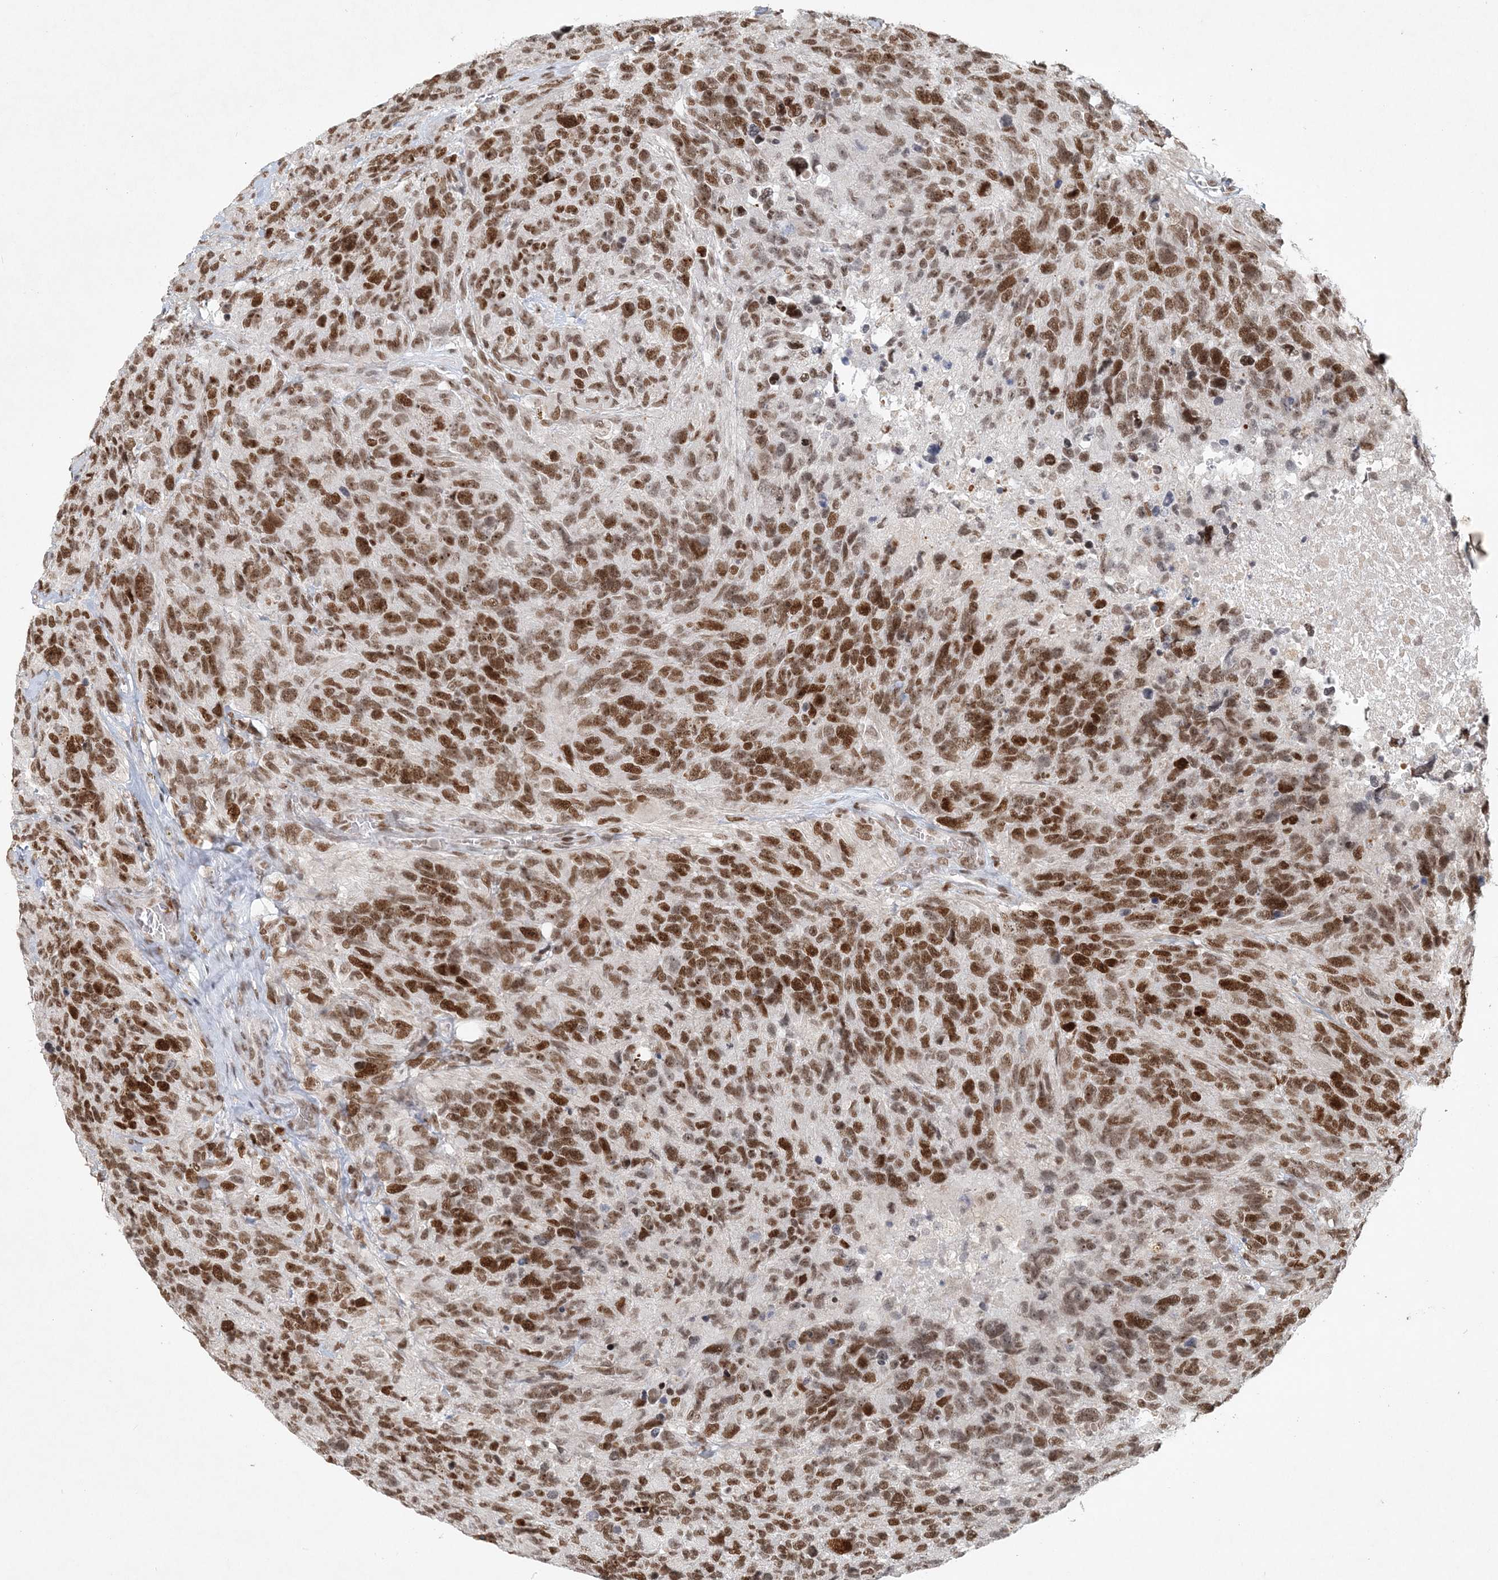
{"staining": {"intensity": "moderate", "quantity": ">75%", "location": "nuclear"}, "tissue": "glioma", "cell_type": "Tumor cells", "image_type": "cancer", "snomed": [{"axis": "morphology", "description": "Glioma, malignant, High grade"}, {"axis": "topography", "description": "Brain"}], "caption": "DAB (3,3'-diaminobenzidine) immunohistochemical staining of malignant high-grade glioma exhibits moderate nuclear protein positivity in approximately >75% of tumor cells. (brown staining indicates protein expression, while blue staining denotes nuclei).", "gene": "BAZ1B", "patient": {"sex": "male", "age": 69}}